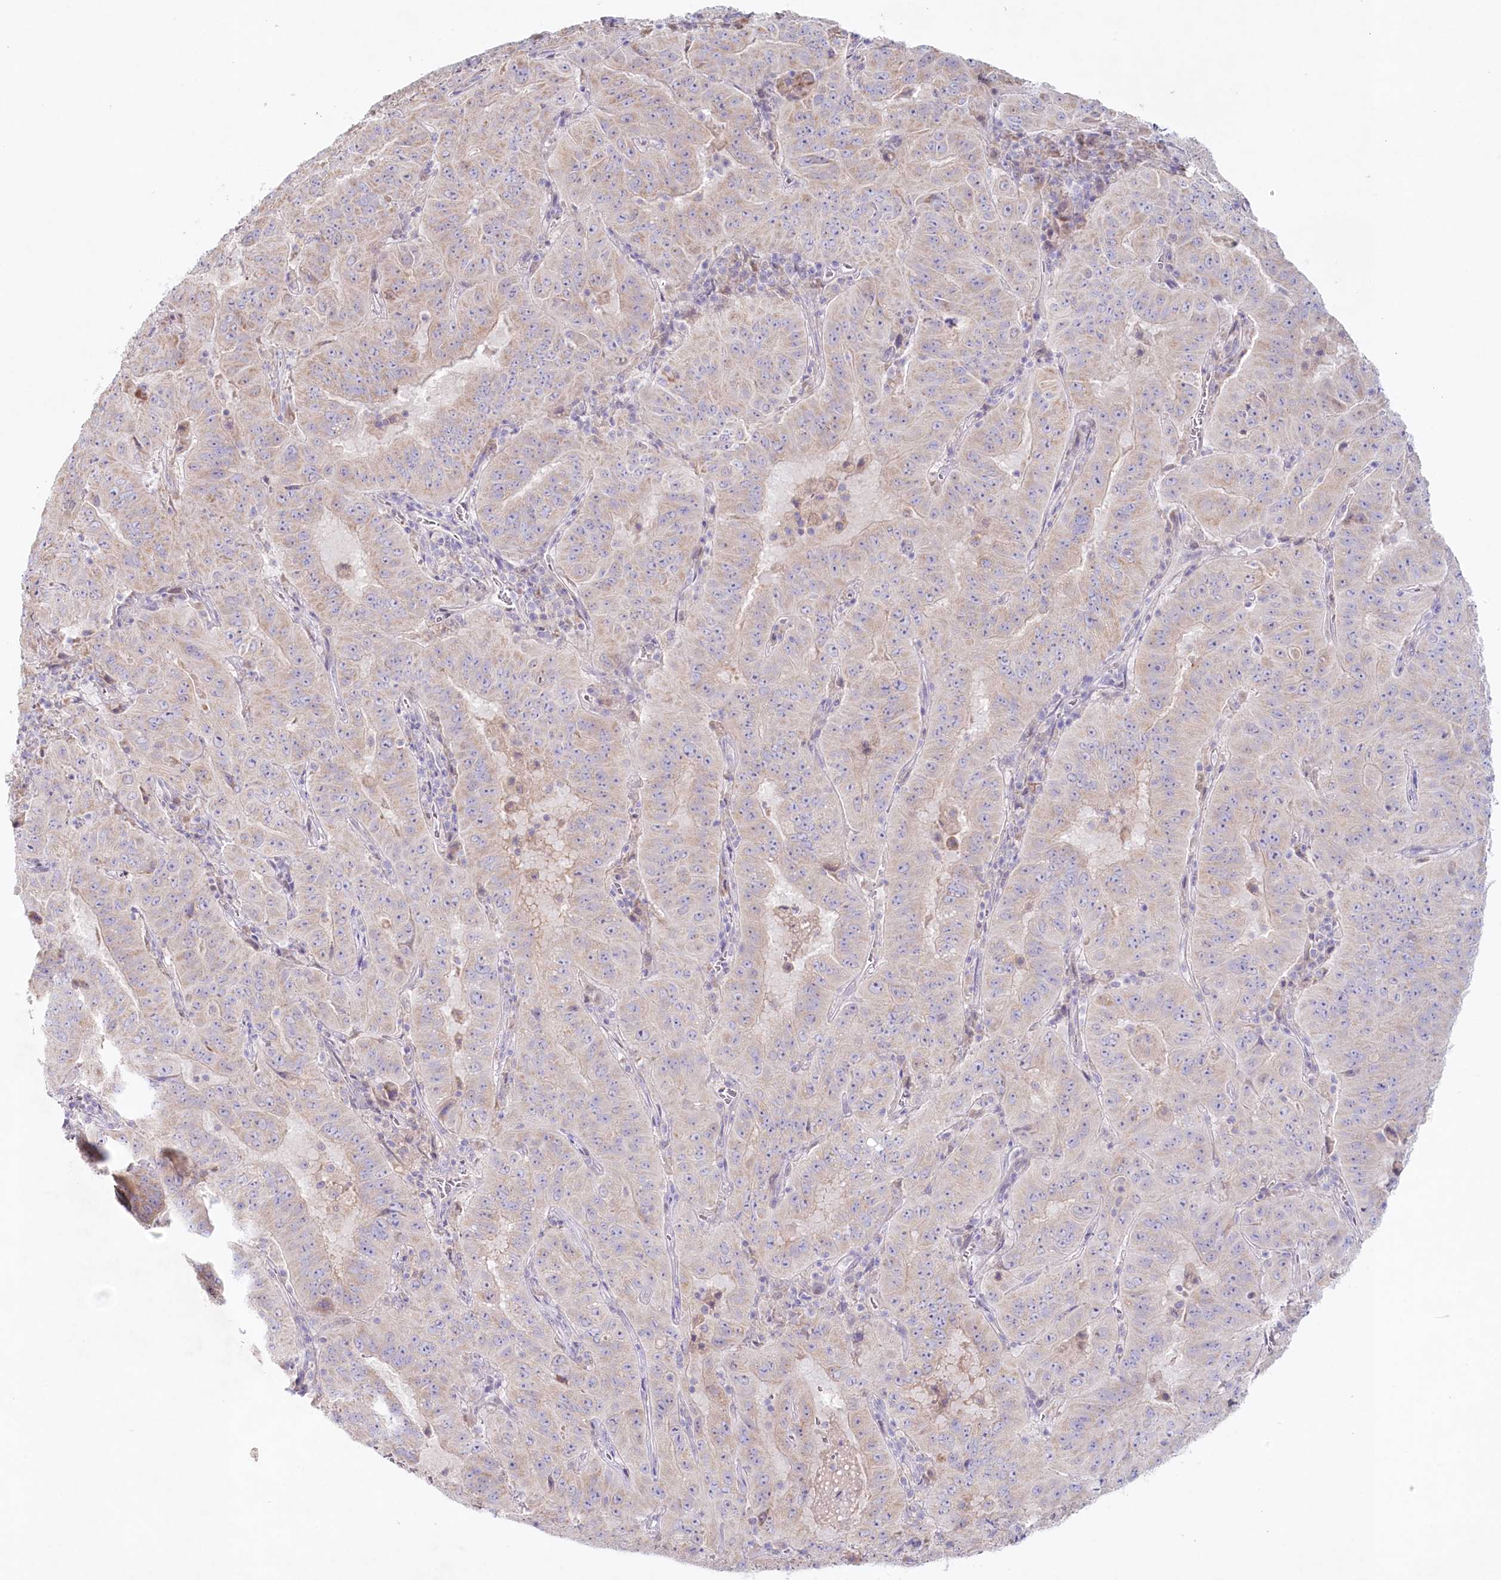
{"staining": {"intensity": "weak", "quantity": ">75%", "location": "cytoplasmic/membranous"}, "tissue": "pancreatic cancer", "cell_type": "Tumor cells", "image_type": "cancer", "snomed": [{"axis": "morphology", "description": "Adenocarcinoma, NOS"}, {"axis": "topography", "description": "Pancreas"}], "caption": "An immunohistochemistry histopathology image of neoplastic tissue is shown. Protein staining in brown highlights weak cytoplasmic/membranous positivity in pancreatic cancer (adenocarcinoma) within tumor cells.", "gene": "PSAPL1", "patient": {"sex": "male", "age": 63}}